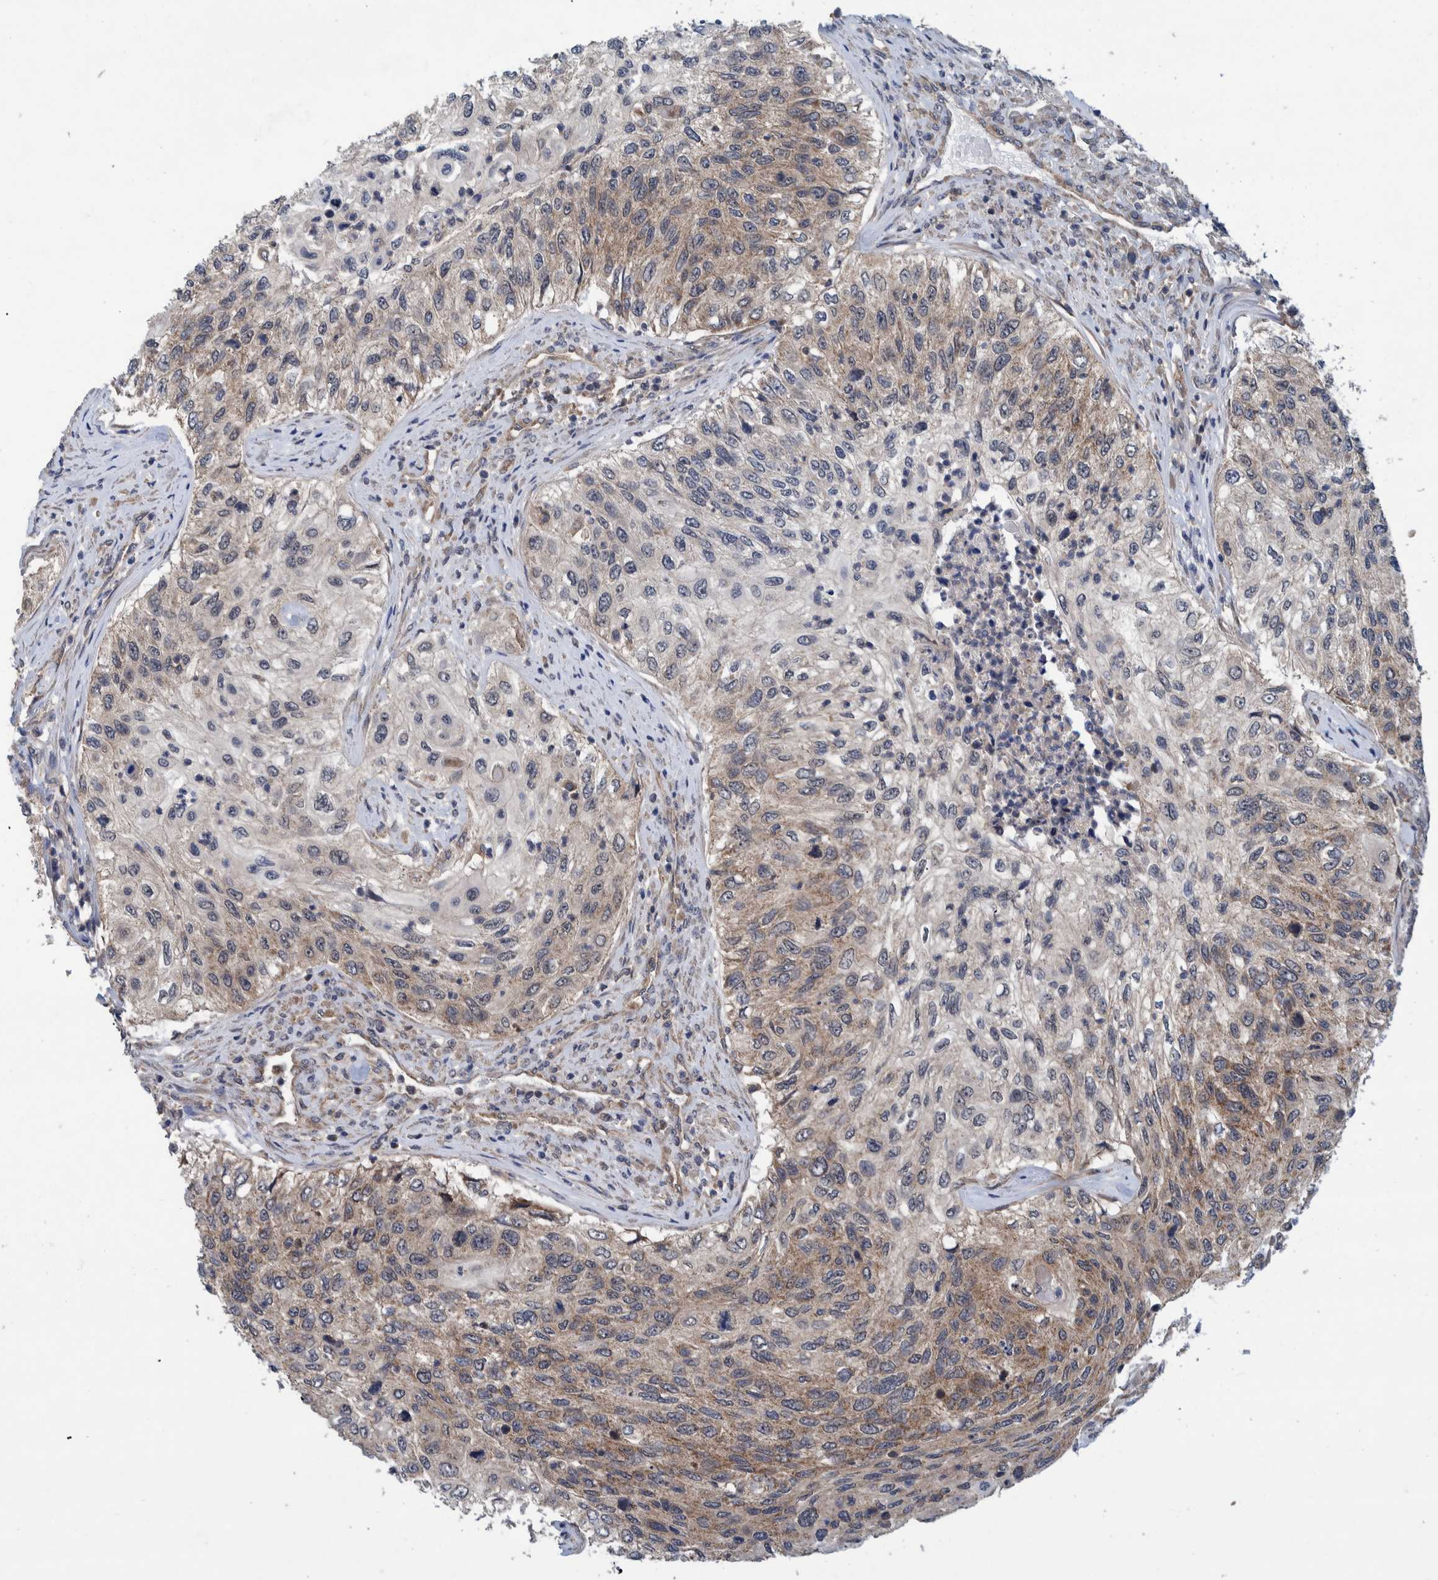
{"staining": {"intensity": "weak", "quantity": "<25%", "location": "cytoplasmic/membranous"}, "tissue": "urothelial cancer", "cell_type": "Tumor cells", "image_type": "cancer", "snomed": [{"axis": "morphology", "description": "Urothelial carcinoma, High grade"}, {"axis": "topography", "description": "Urinary bladder"}], "caption": "IHC histopathology image of neoplastic tissue: human urothelial carcinoma (high-grade) stained with DAB displays no significant protein staining in tumor cells.", "gene": "MRPS7", "patient": {"sex": "female", "age": 60}}